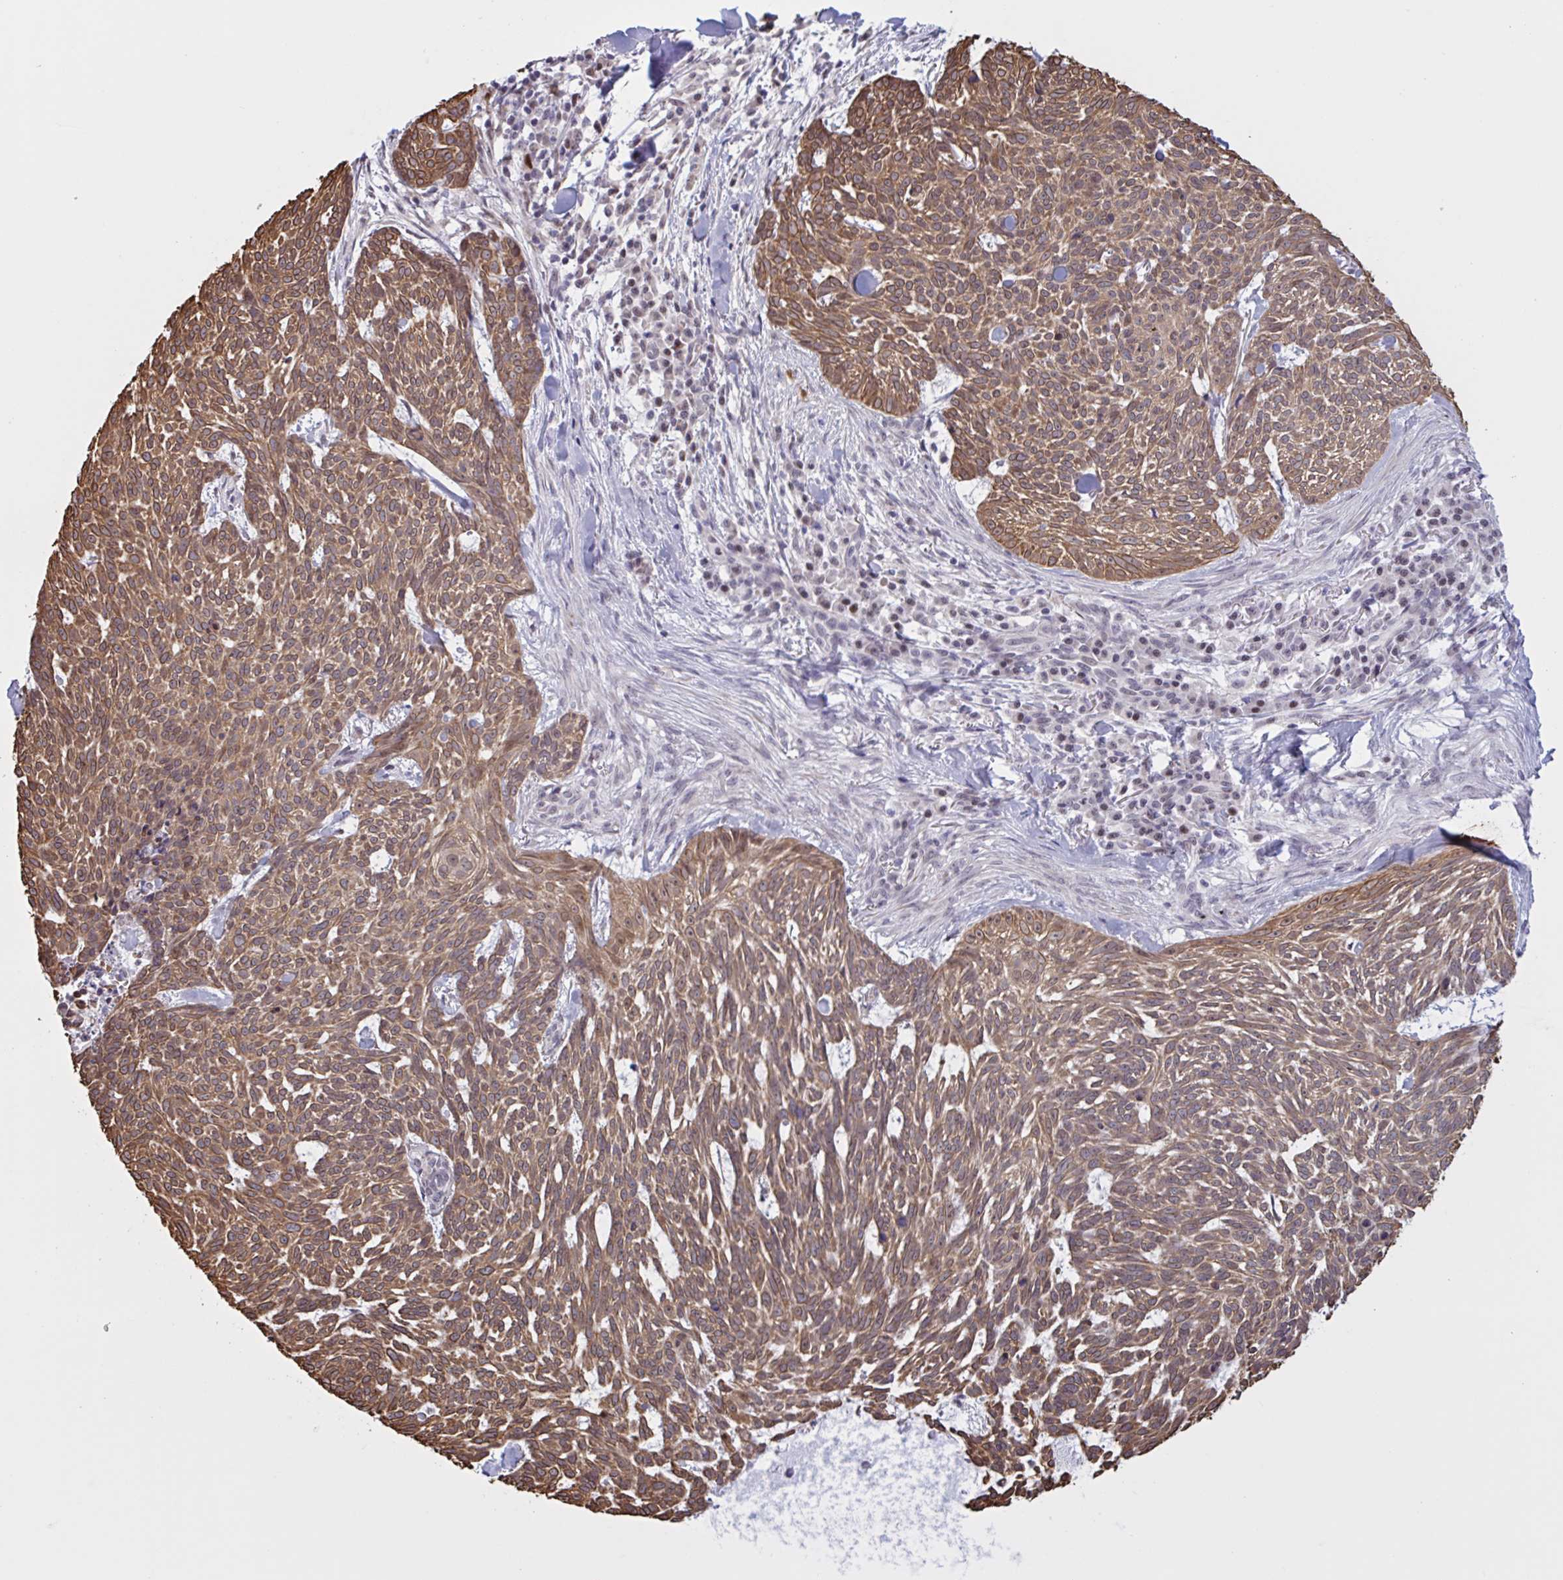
{"staining": {"intensity": "moderate", "quantity": ">75%", "location": "cytoplasmic/membranous"}, "tissue": "skin cancer", "cell_type": "Tumor cells", "image_type": "cancer", "snomed": [{"axis": "morphology", "description": "Basal cell carcinoma"}, {"axis": "topography", "description": "Skin"}], "caption": "High-power microscopy captured an IHC histopathology image of skin basal cell carcinoma, revealing moderate cytoplasmic/membranous positivity in approximately >75% of tumor cells.", "gene": "PRMT6", "patient": {"sex": "female", "age": 93}}